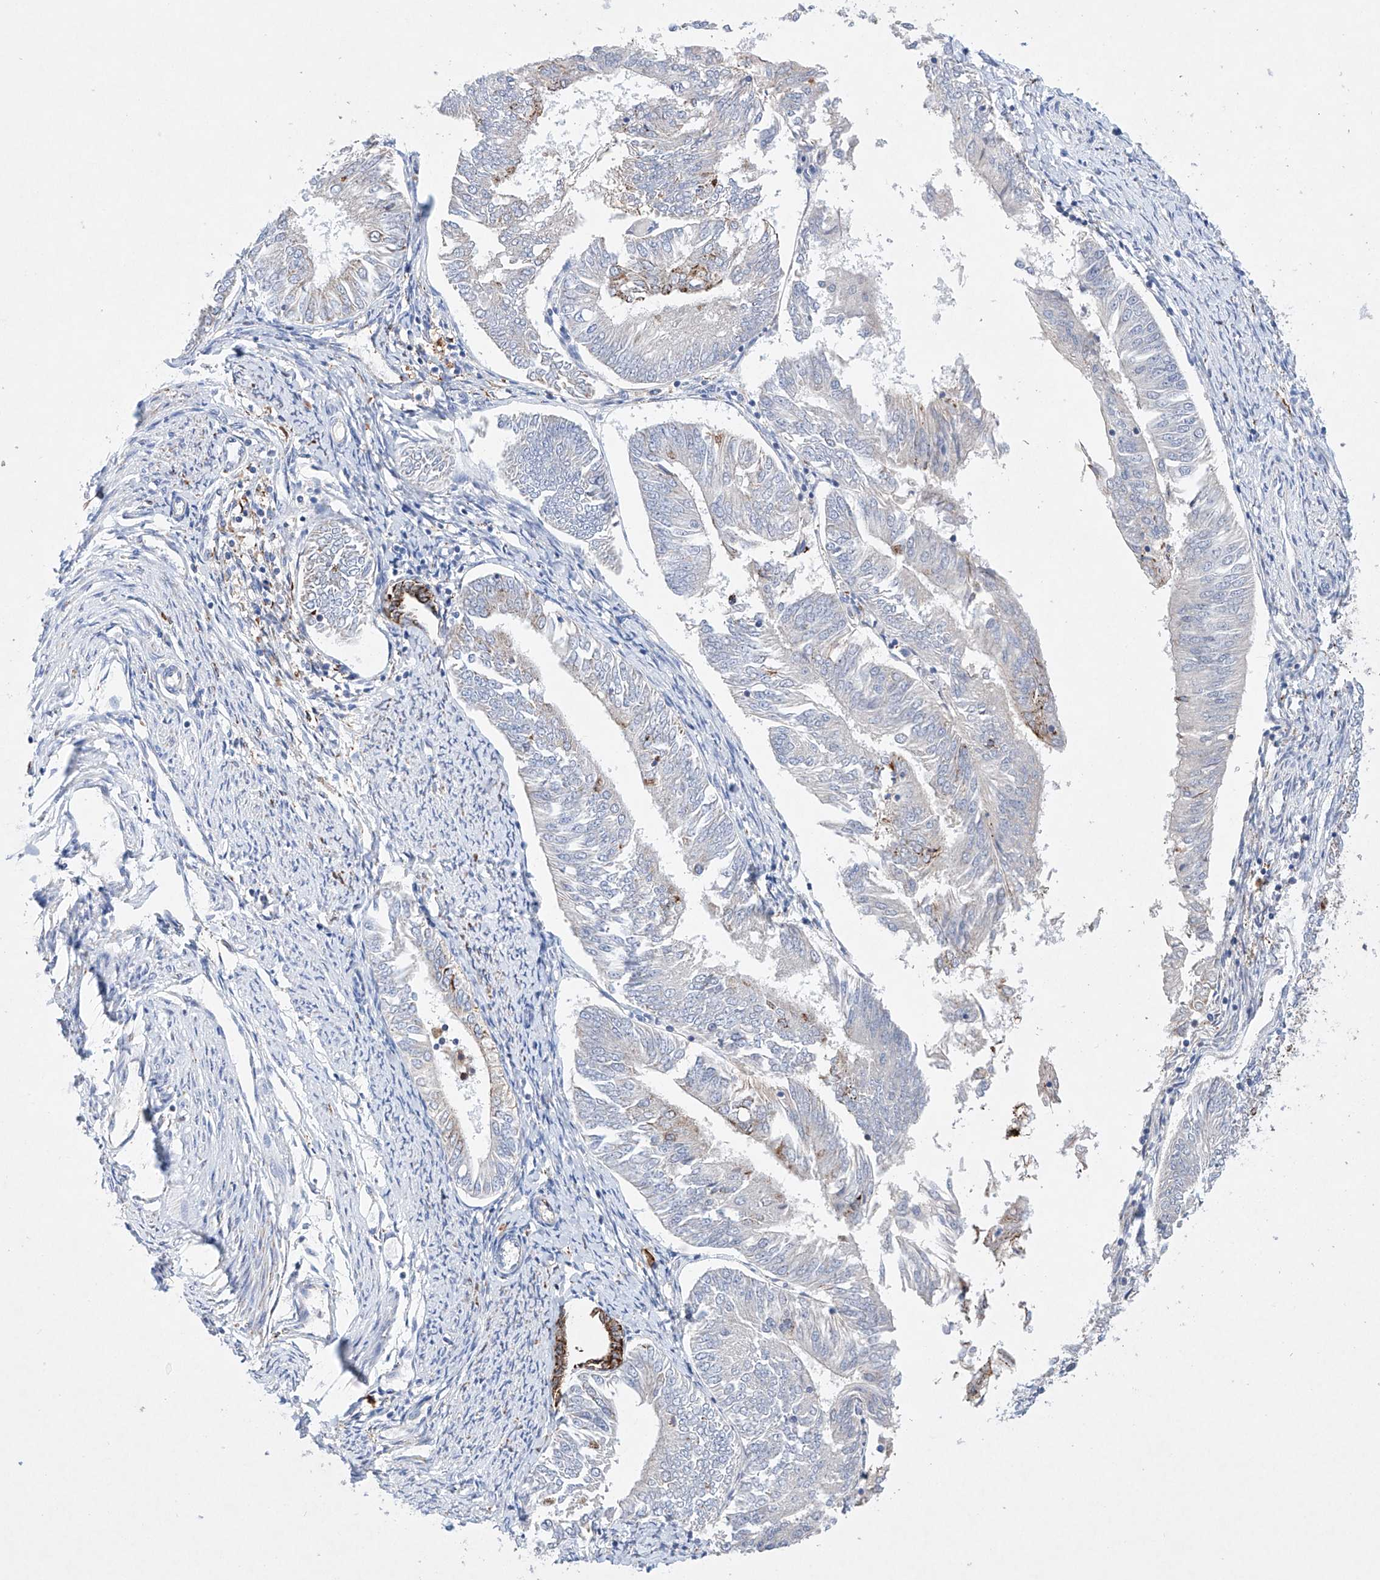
{"staining": {"intensity": "negative", "quantity": "none", "location": "none"}, "tissue": "endometrial cancer", "cell_type": "Tumor cells", "image_type": "cancer", "snomed": [{"axis": "morphology", "description": "Adenocarcinoma, NOS"}, {"axis": "topography", "description": "Endometrium"}], "caption": "Image shows no protein expression in tumor cells of endometrial cancer (adenocarcinoma) tissue. The staining was performed using DAB to visualize the protein expression in brown, while the nuclei were stained in blue with hematoxylin (Magnification: 20x).", "gene": "NRROS", "patient": {"sex": "female", "age": 58}}